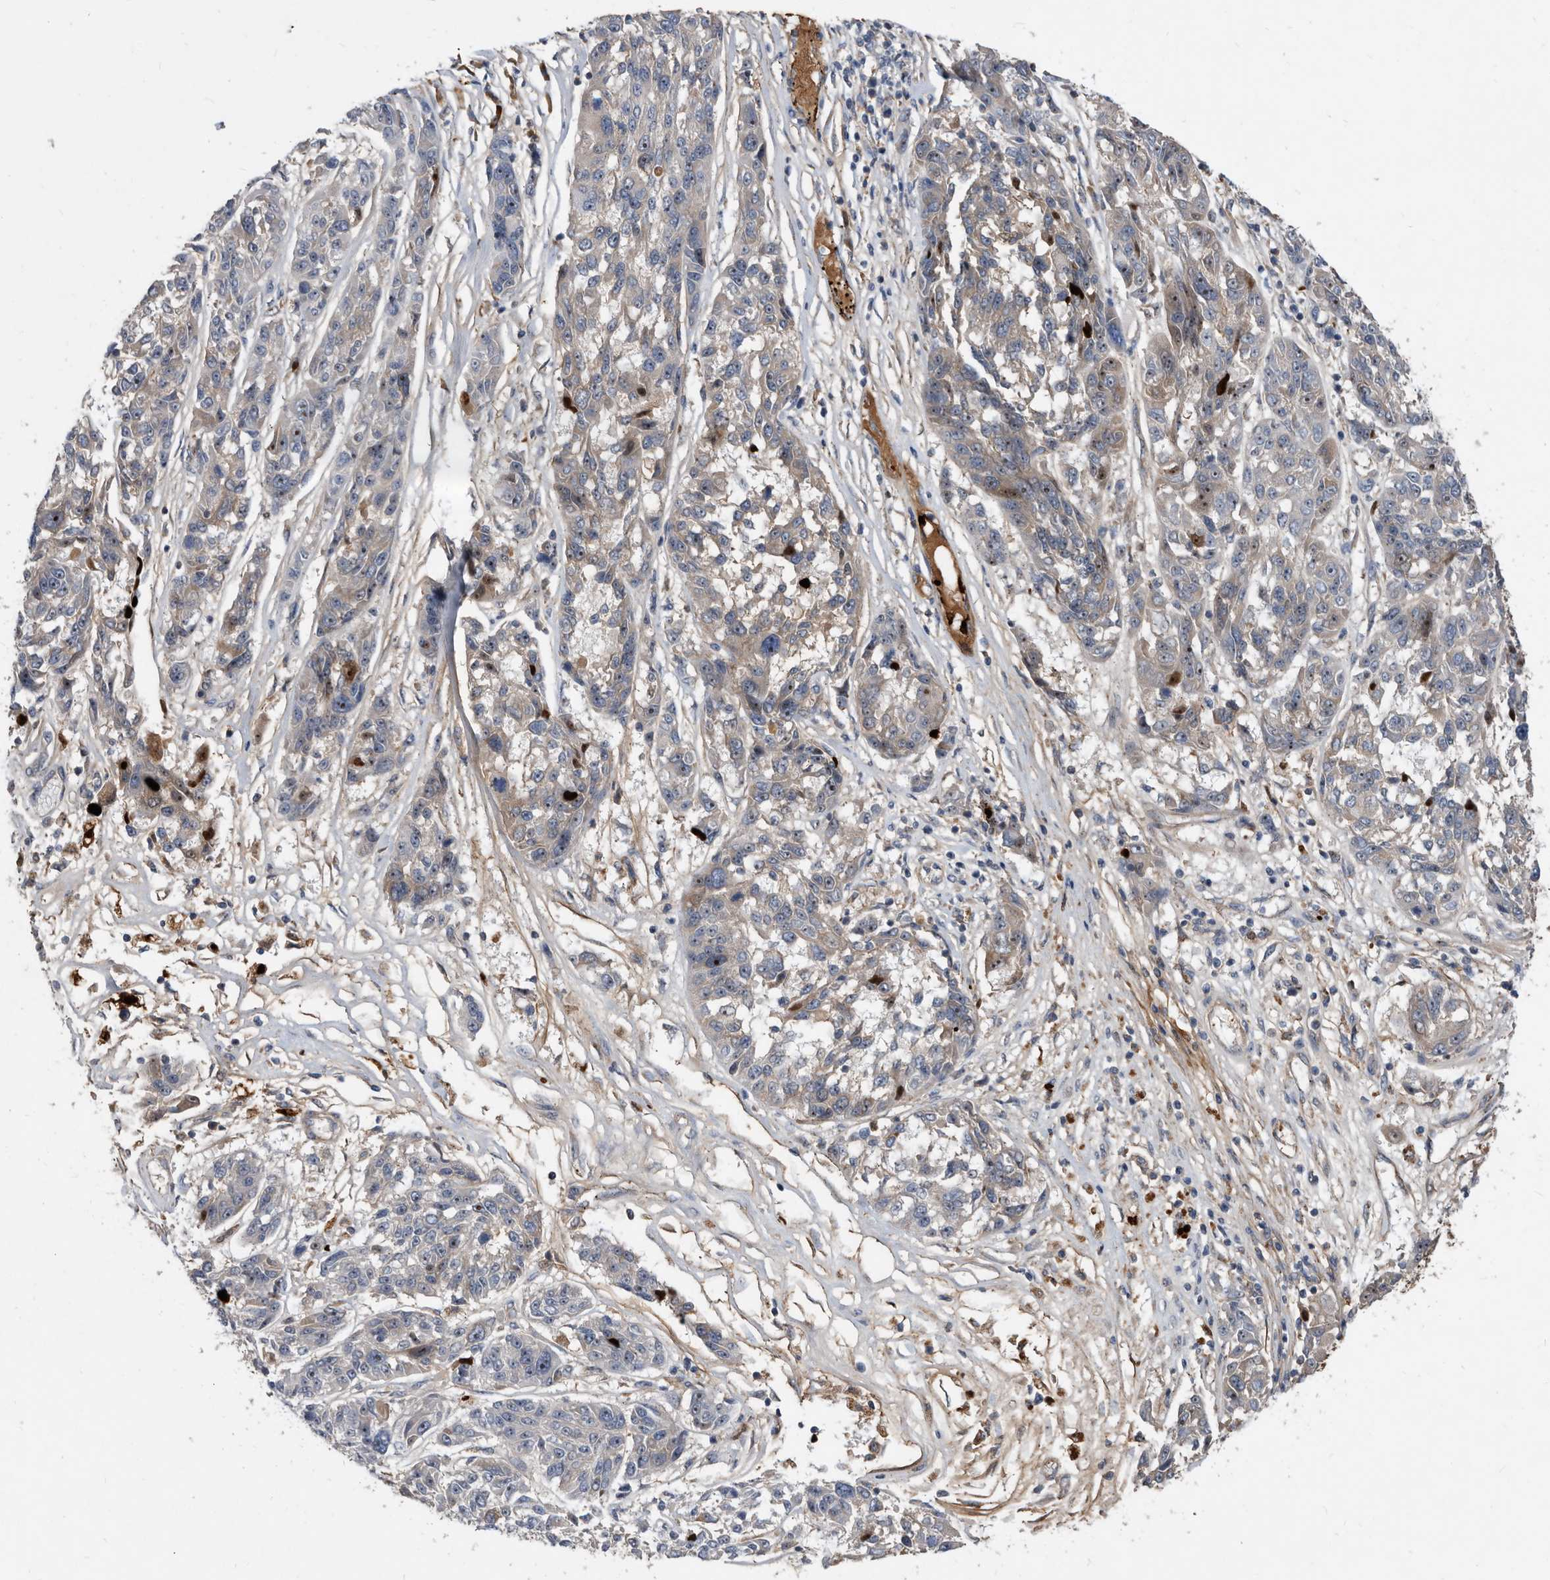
{"staining": {"intensity": "negative", "quantity": "none", "location": "none"}, "tissue": "melanoma", "cell_type": "Tumor cells", "image_type": "cancer", "snomed": [{"axis": "morphology", "description": "Malignant melanoma, NOS"}, {"axis": "topography", "description": "Skin"}], "caption": "Human melanoma stained for a protein using immunohistochemistry (IHC) exhibits no staining in tumor cells.", "gene": "PI15", "patient": {"sex": "male", "age": 53}}